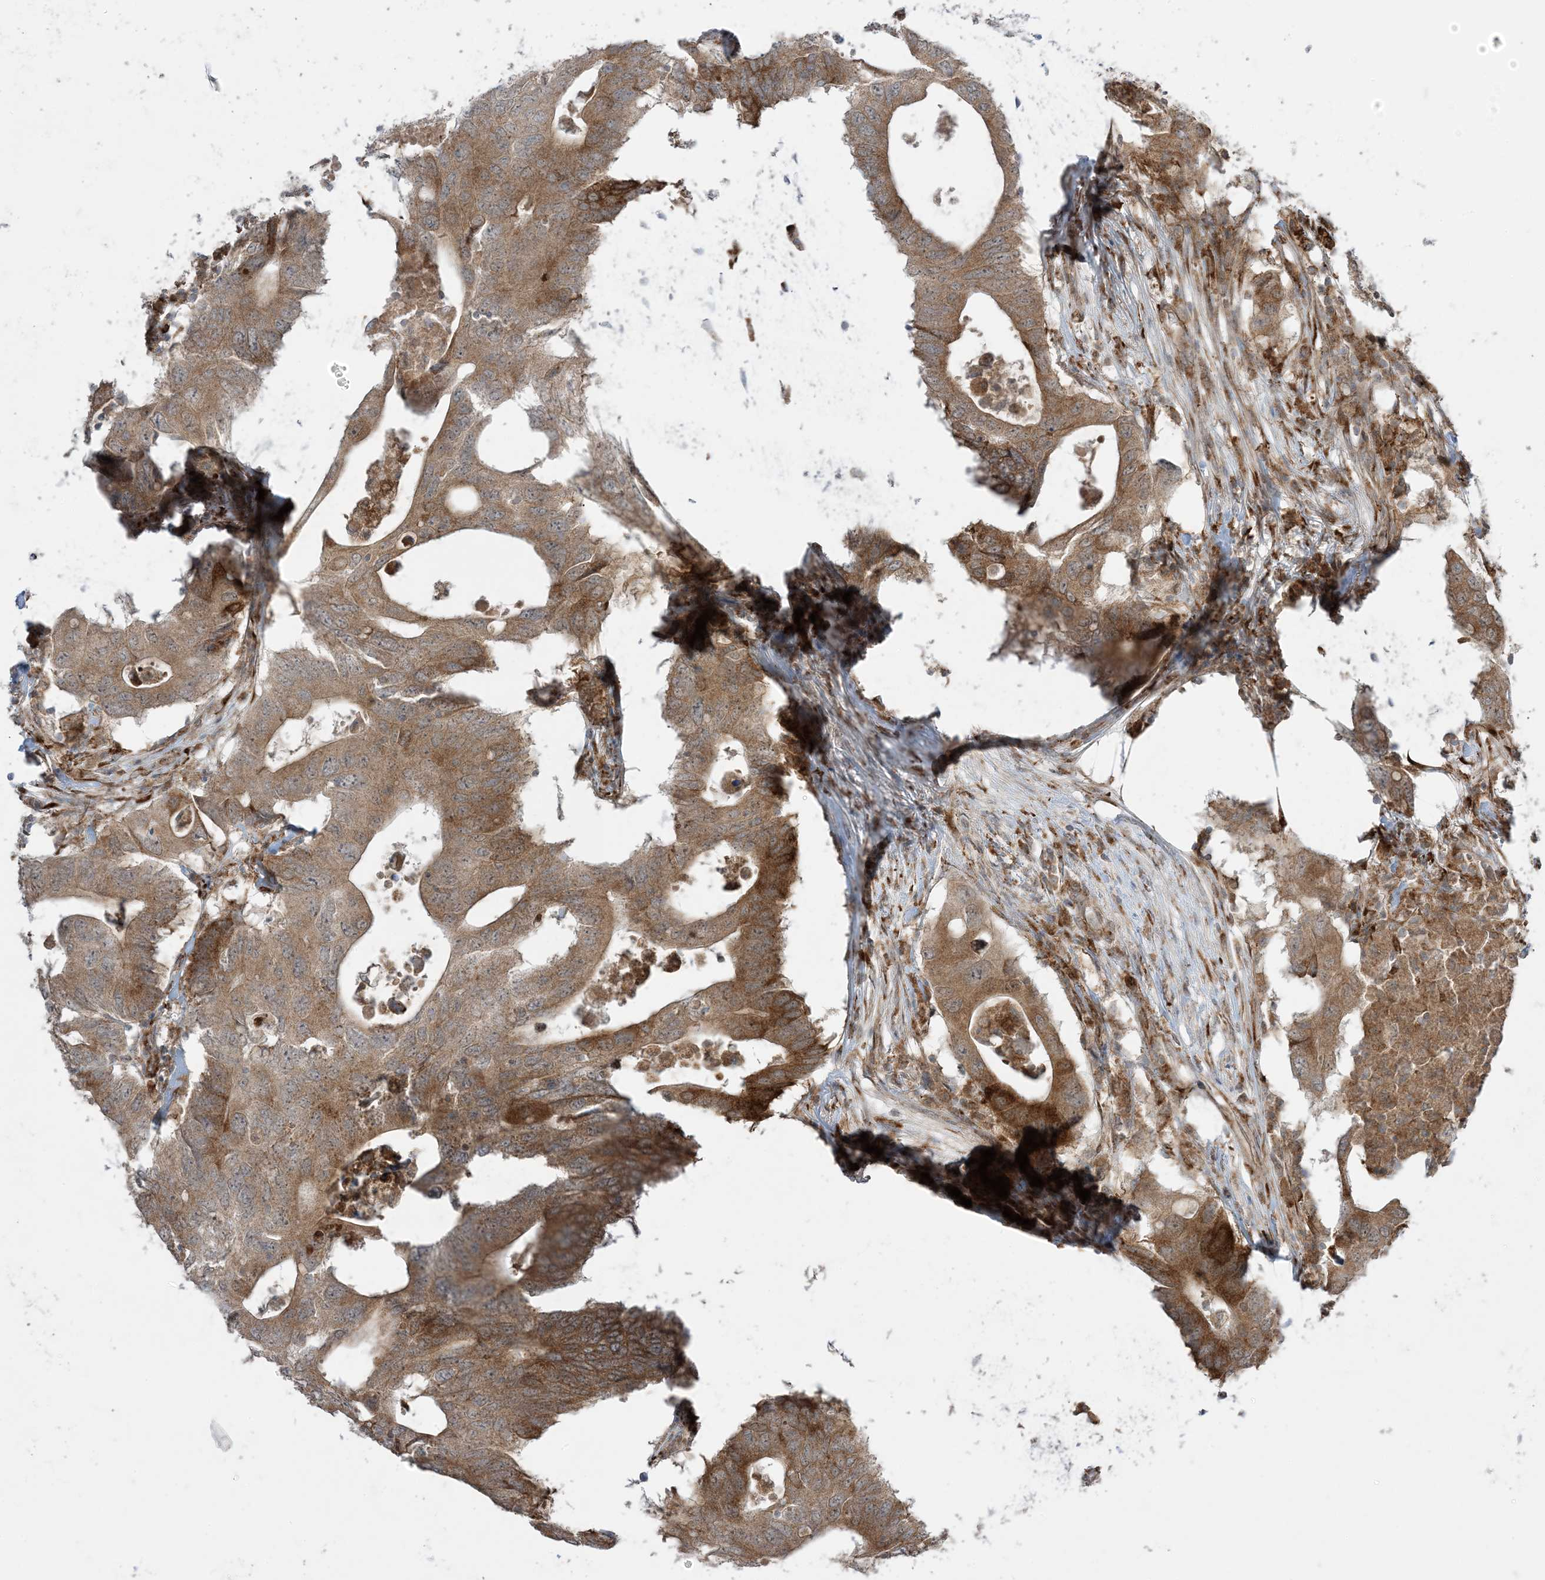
{"staining": {"intensity": "moderate", "quantity": ">75%", "location": "cytoplasmic/membranous"}, "tissue": "colorectal cancer", "cell_type": "Tumor cells", "image_type": "cancer", "snomed": [{"axis": "morphology", "description": "Adenocarcinoma, NOS"}, {"axis": "topography", "description": "Colon"}], "caption": "Protein expression analysis of adenocarcinoma (colorectal) reveals moderate cytoplasmic/membranous positivity in about >75% of tumor cells.", "gene": "ODC1", "patient": {"sex": "male", "age": 71}}